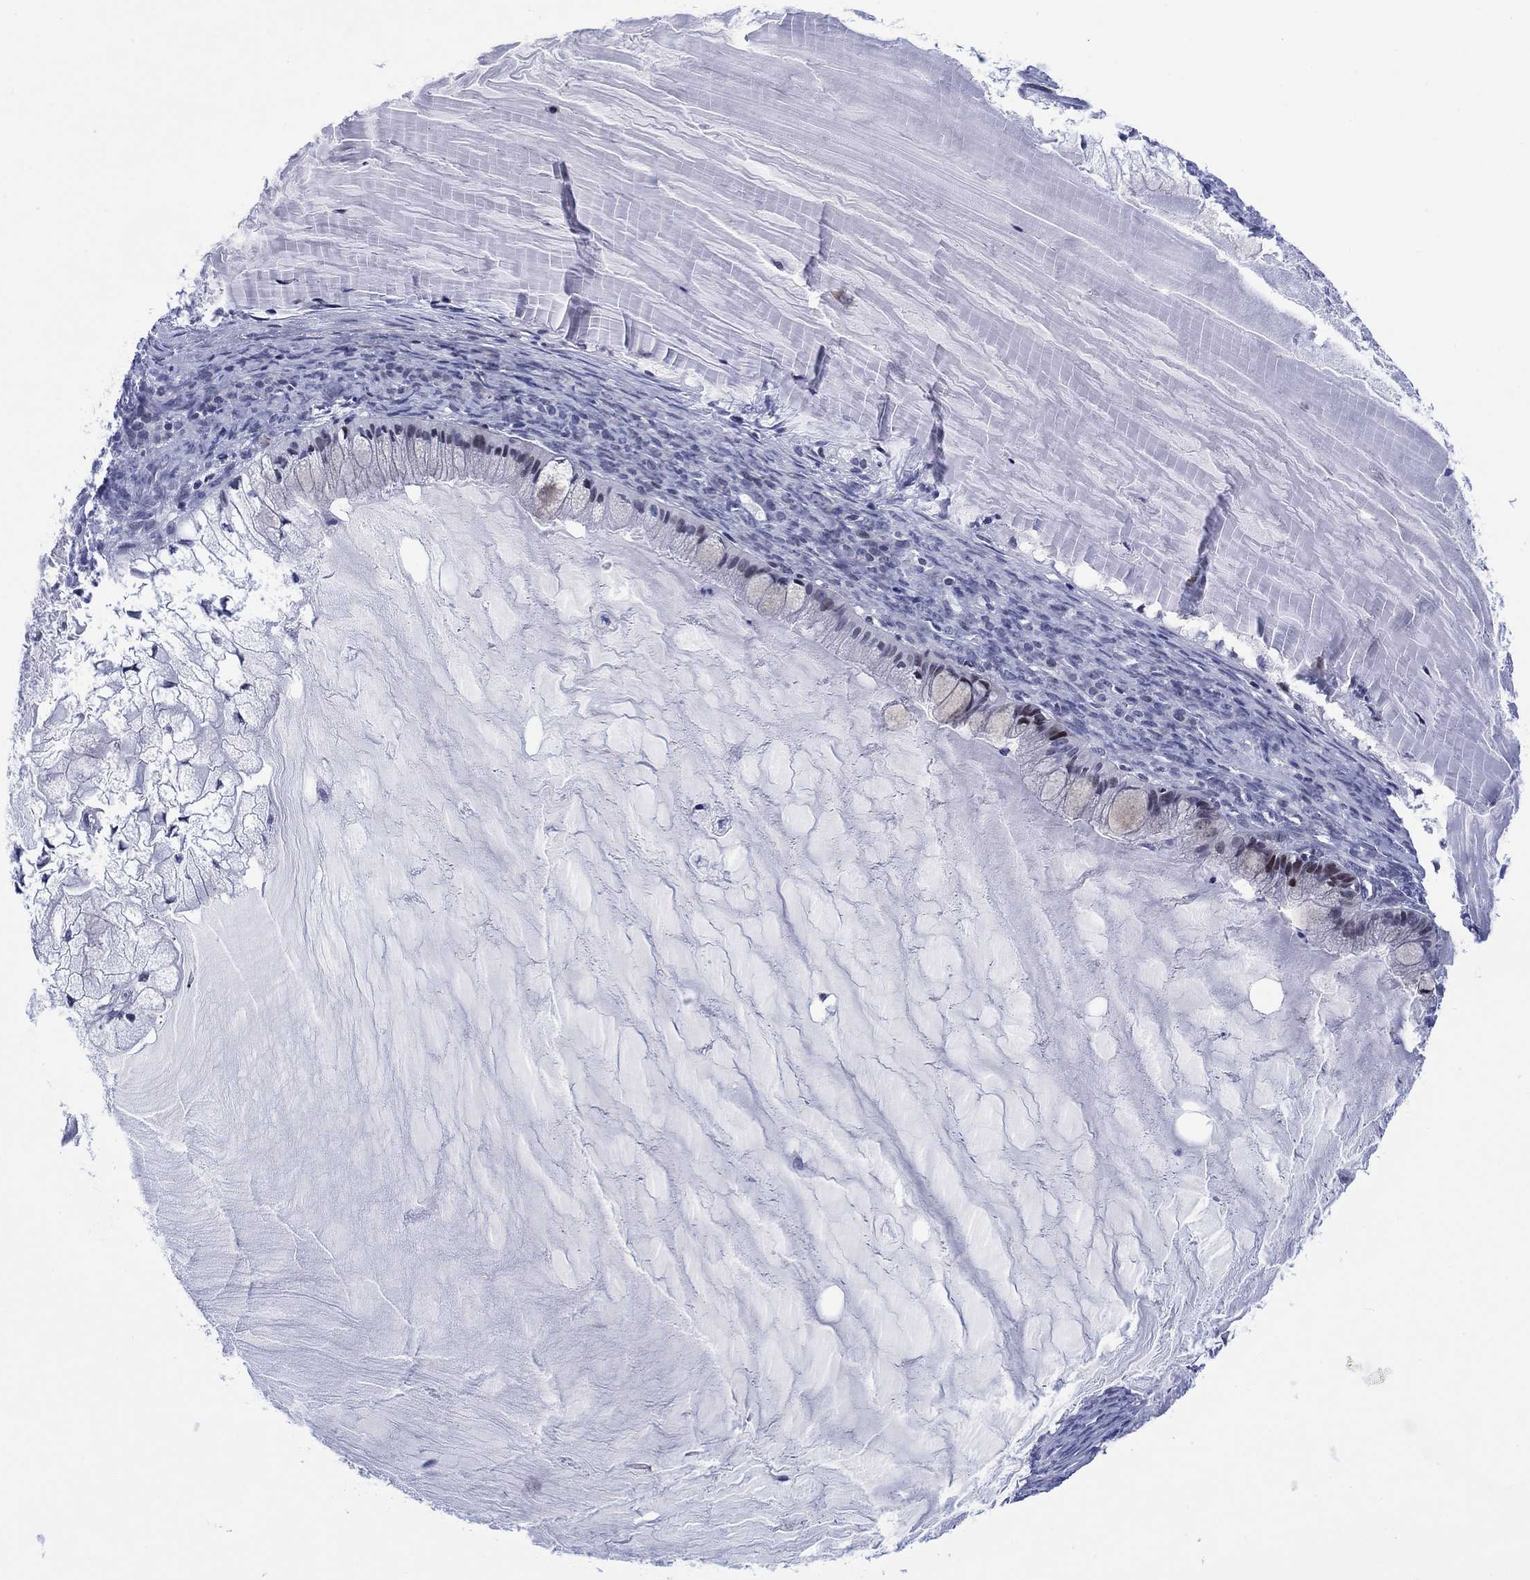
{"staining": {"intensity": "moderate", "quantity": "<25%", "location": "nuclear"}, "tissue": "ovarian cancer", "cell_type": "Tumor cells", "image_type": "cancer", "snomed": [{"axis": "morphology", "description": "Cystadenocarcinoma, mucinous, NOS"}, {"axis": "topography", "description": "Ovary"}], "caption": "Human ovarian cancer (mucinous cystadenocarcinoma) stained for a protein (brown) demonstrates moderate nuclear positive expression in approximately <25% of tumor cells.", "gene": "CDCA2", "patient": {"sex": "female", "age": 57}}